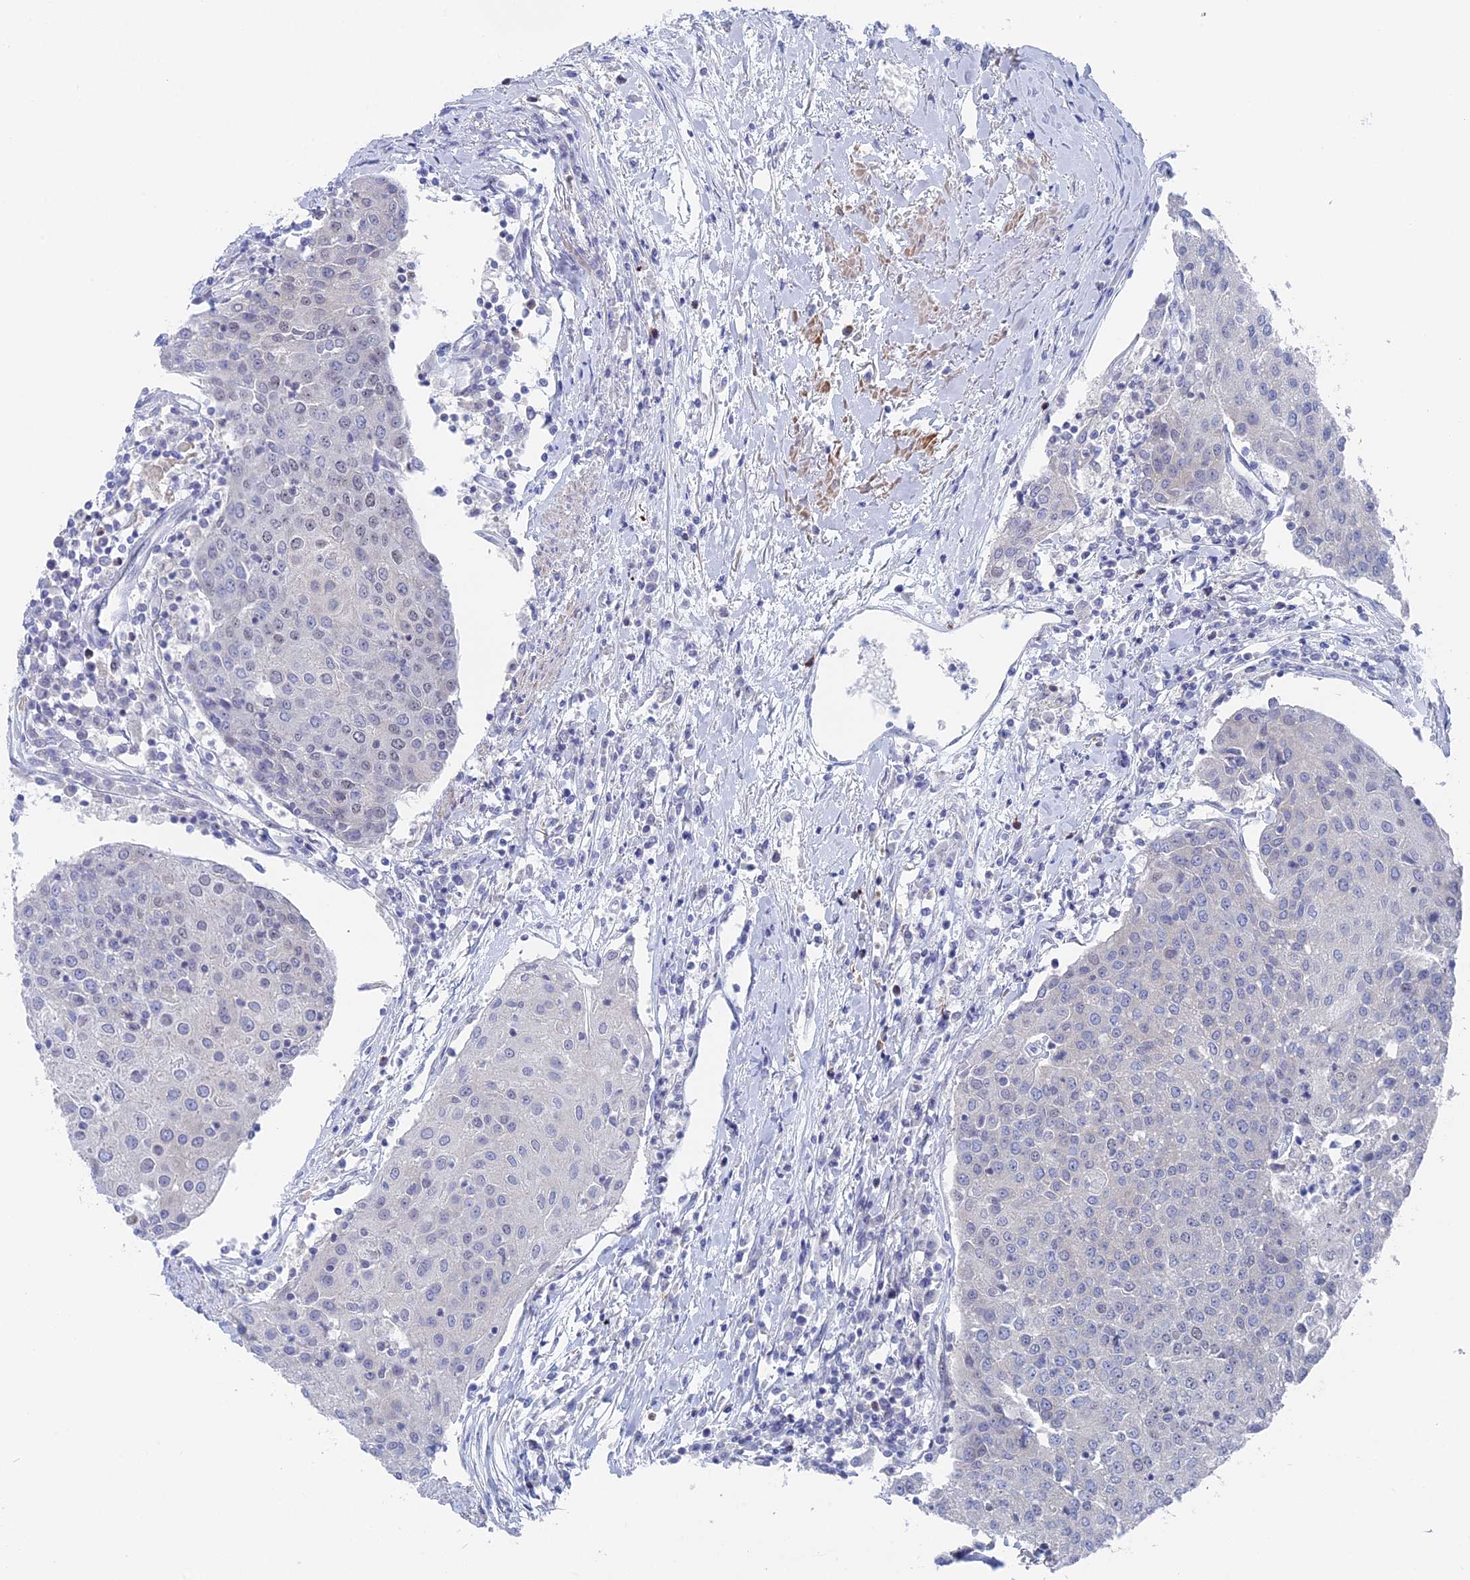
{"staining": {"intensity": "weak", "quantity": "<25%", "location": "nuclear"}, "tissue": "urothelial cancer", "cell_type": "Tumor cells", "image_type": "cancer", "snomed": [{"axis": "morphology", "description": "Urothelial carcinoma, High grade"}, {"axis": "topography", "description": "Urinary bladder"}], "caption": "Tumor cells show no significant protein positivity in urothelial cancer. The staining is performed using DAB (3,3'-diaminobenzidine) brown chromogen with nuclei counter-stained in using hematoxylin.", "gene": "BRD2", "patient": {"sex": "female", "age": 85}}